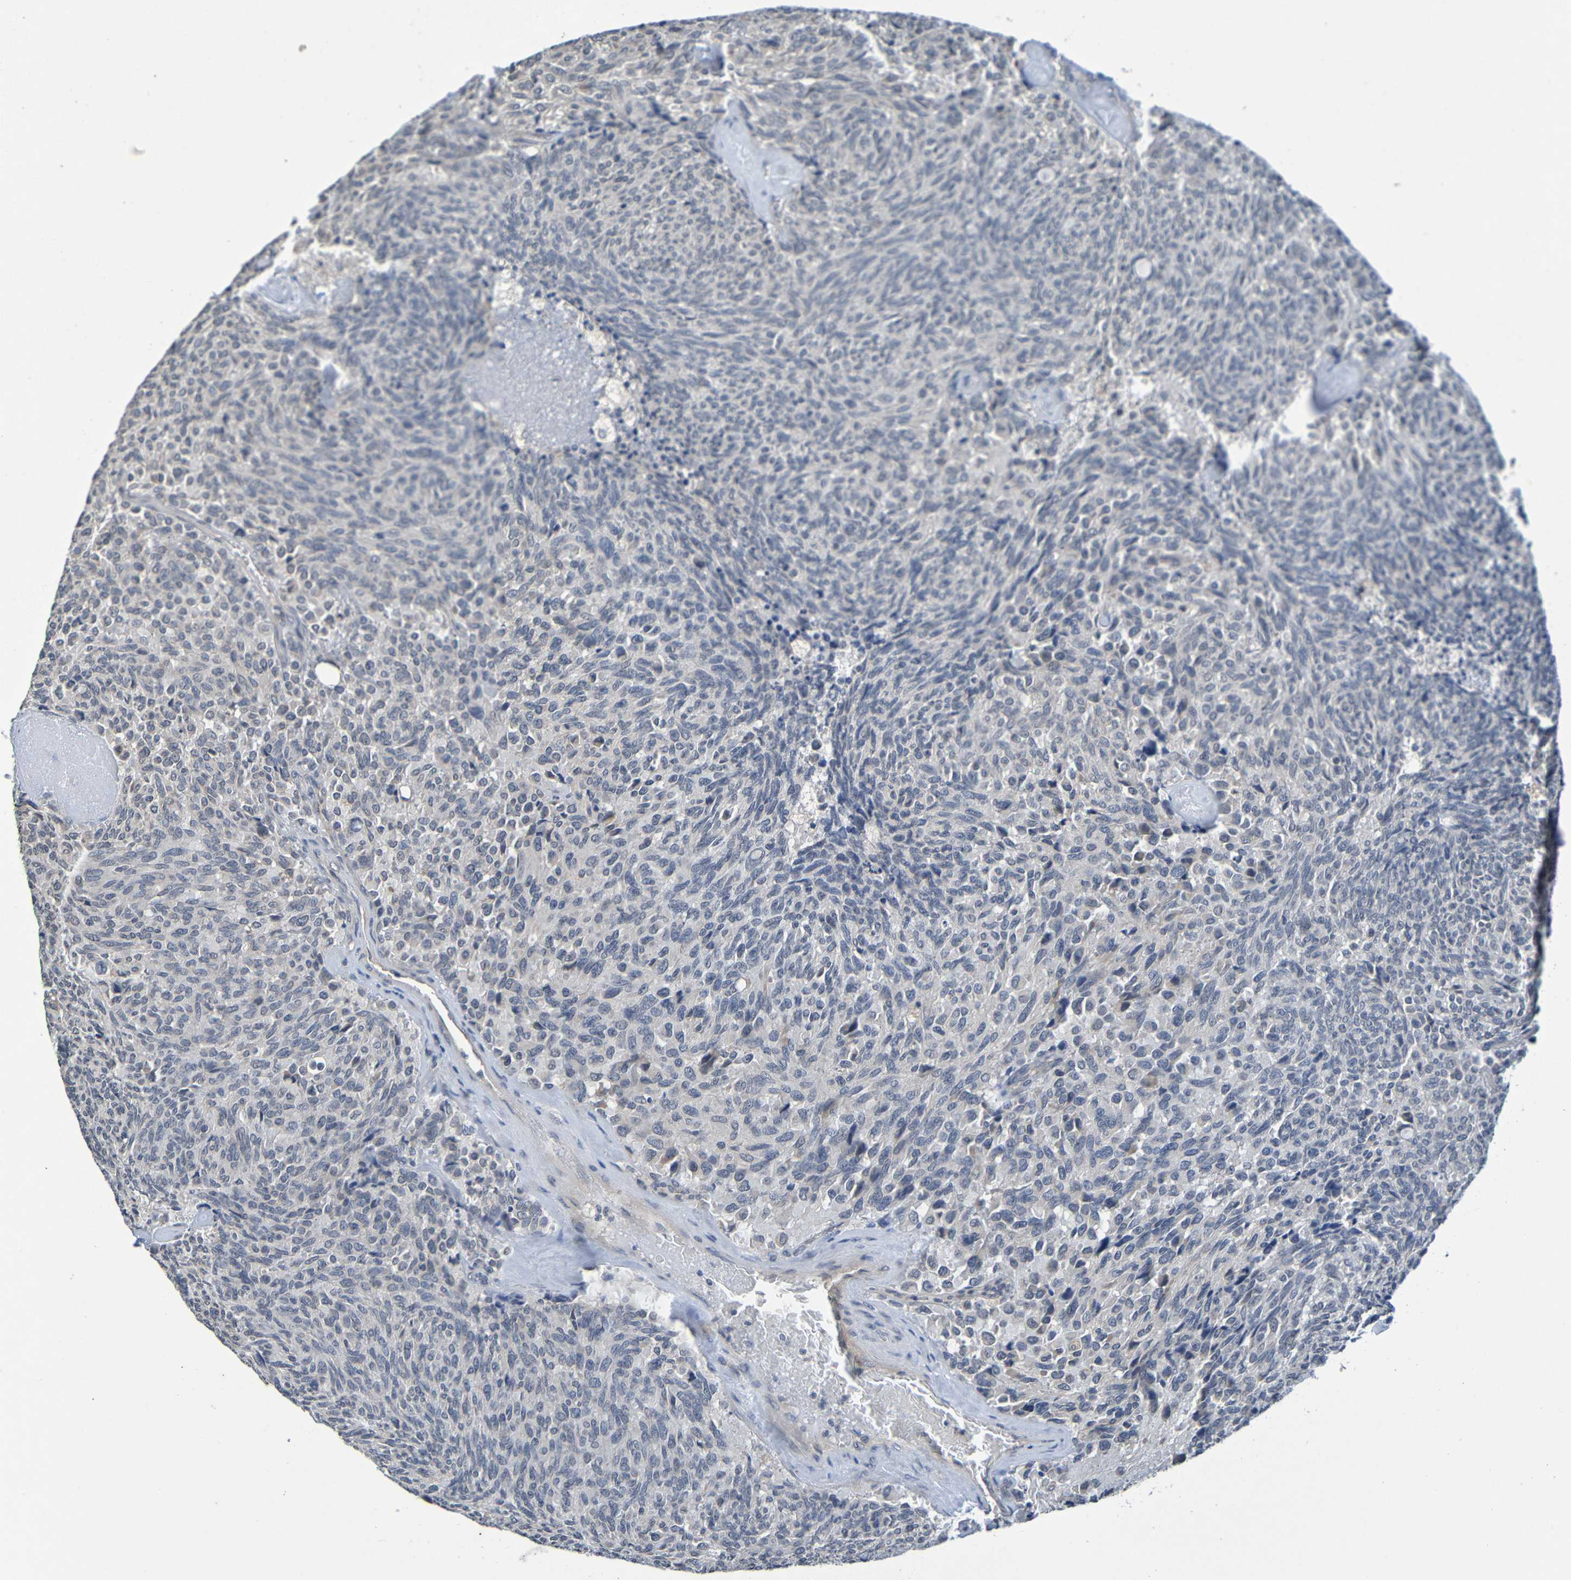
{"staining": {"intensity": "negative", "quantity": "none", "location": "none"}, "tissue": "carcinoid", "cell_type": "Tumor cells", "image_type": "cancer", "snomed": [{"axis": "morphology", "description": "Carcinoid, malignant, NOS"}, {"axis": "topography", "description": "Pancreas"}], "caption": "Immunohistochemistry (IHC) micrograph of neoplastic tissue: human malignant carcinoid stained with DAB shows no significant protein expression in tumor cells.", "gene": "C3AR1", "patient": {"sex": "female", "age": 54}}